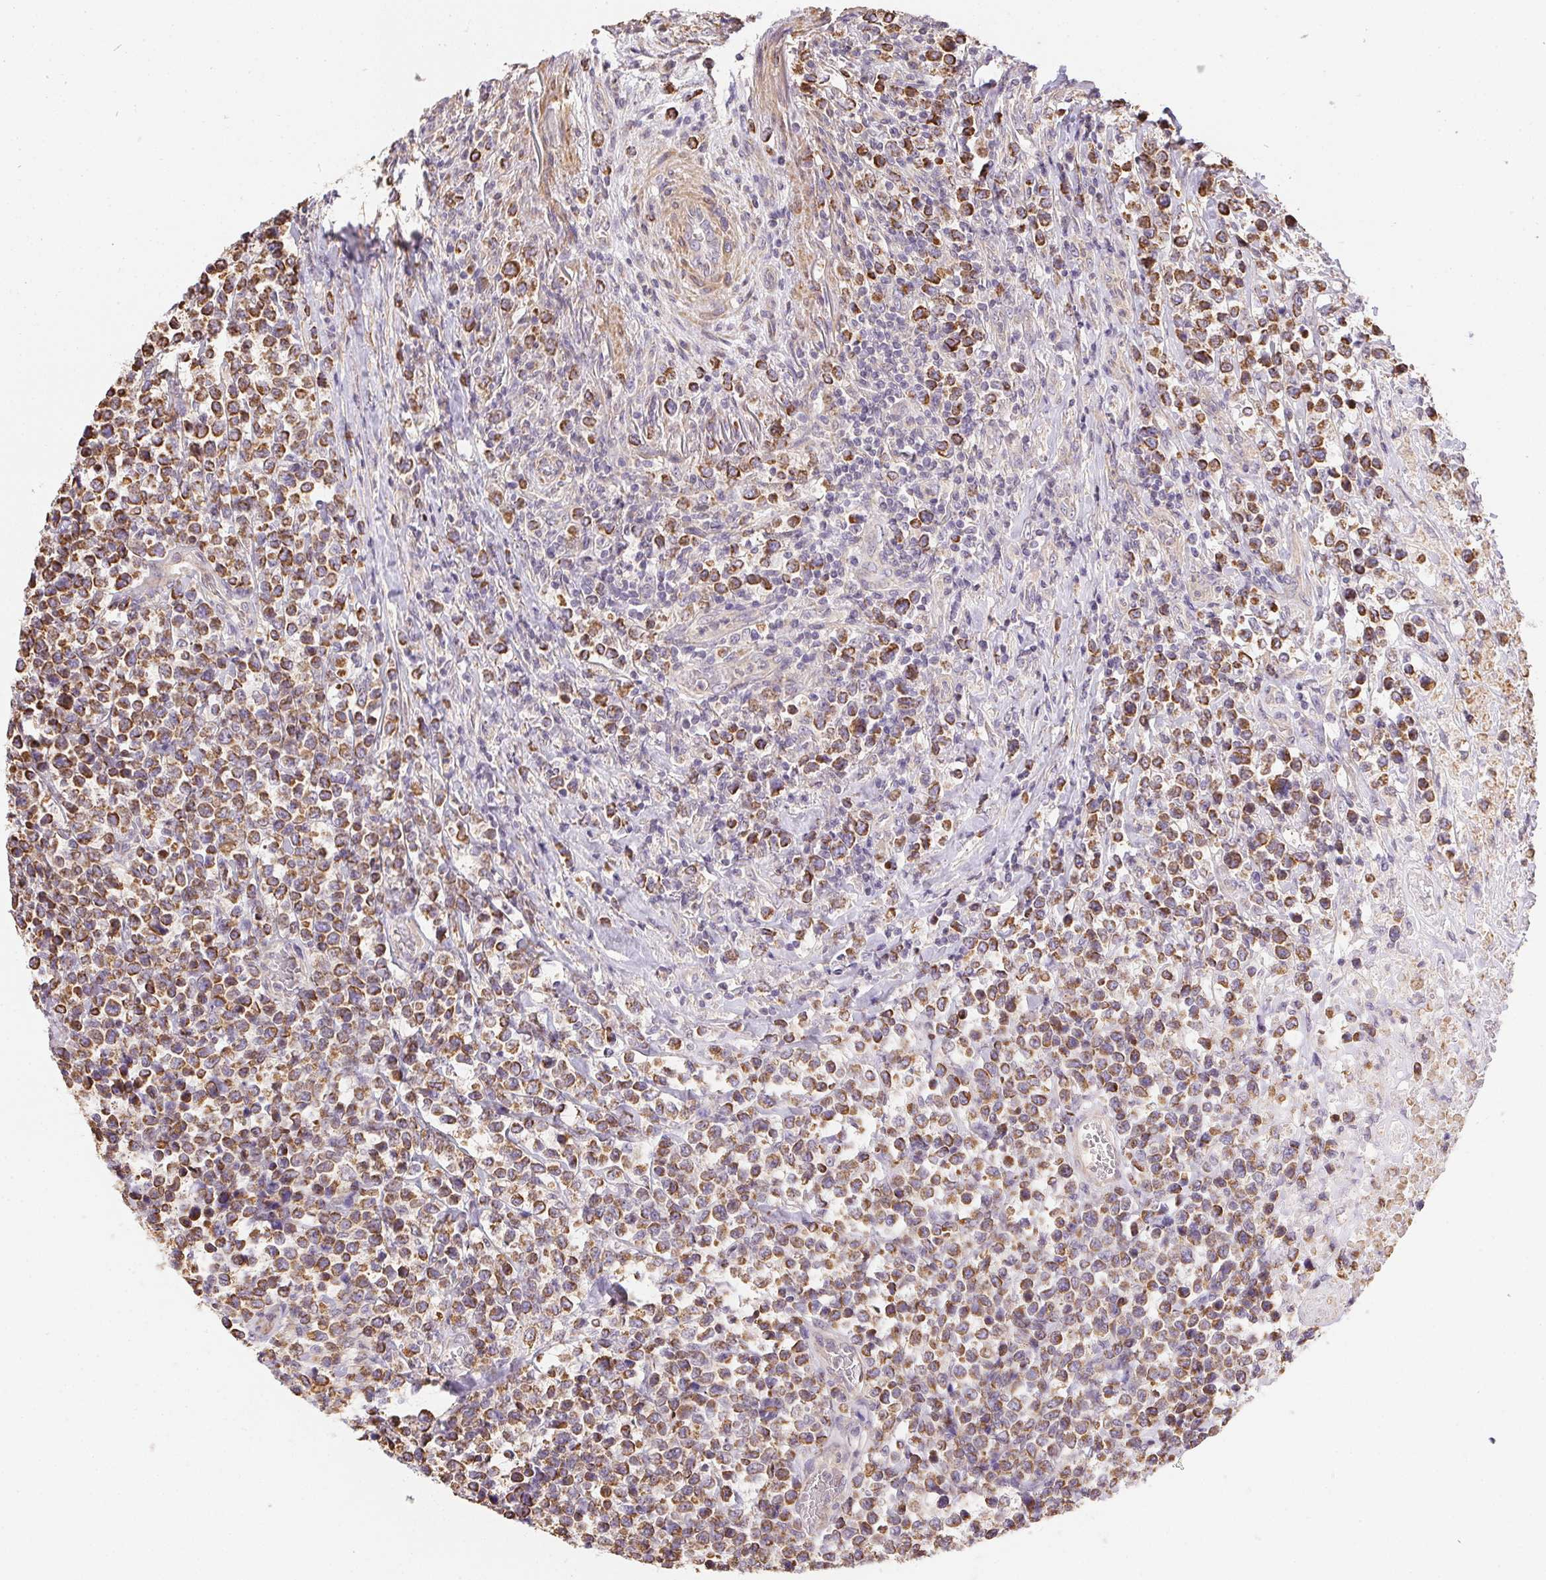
{"staining": {"intensity": "moderate", "quantity": ">75%", "location": "cytoplasmic/membranous"}, "tissue": "lymphoma", "cell_type": "Tumor cells", "image_type": "cancer", "snomed": [{"axis": "morphology", "description": "Malignant lymphoma, non-Hodgkin's type, High grade"}, {"axis": "topography", "description": "Soft tissue"}], "caption": "Protein expression analysis of human high-grade malignant lymphoma, non-Hodgkin's type reveals moderate cytoplasmic/membranous positivity in about >75% of tumor cells.", "gene": "REV3L", "patient": {"sex": "female", "age": 56}}